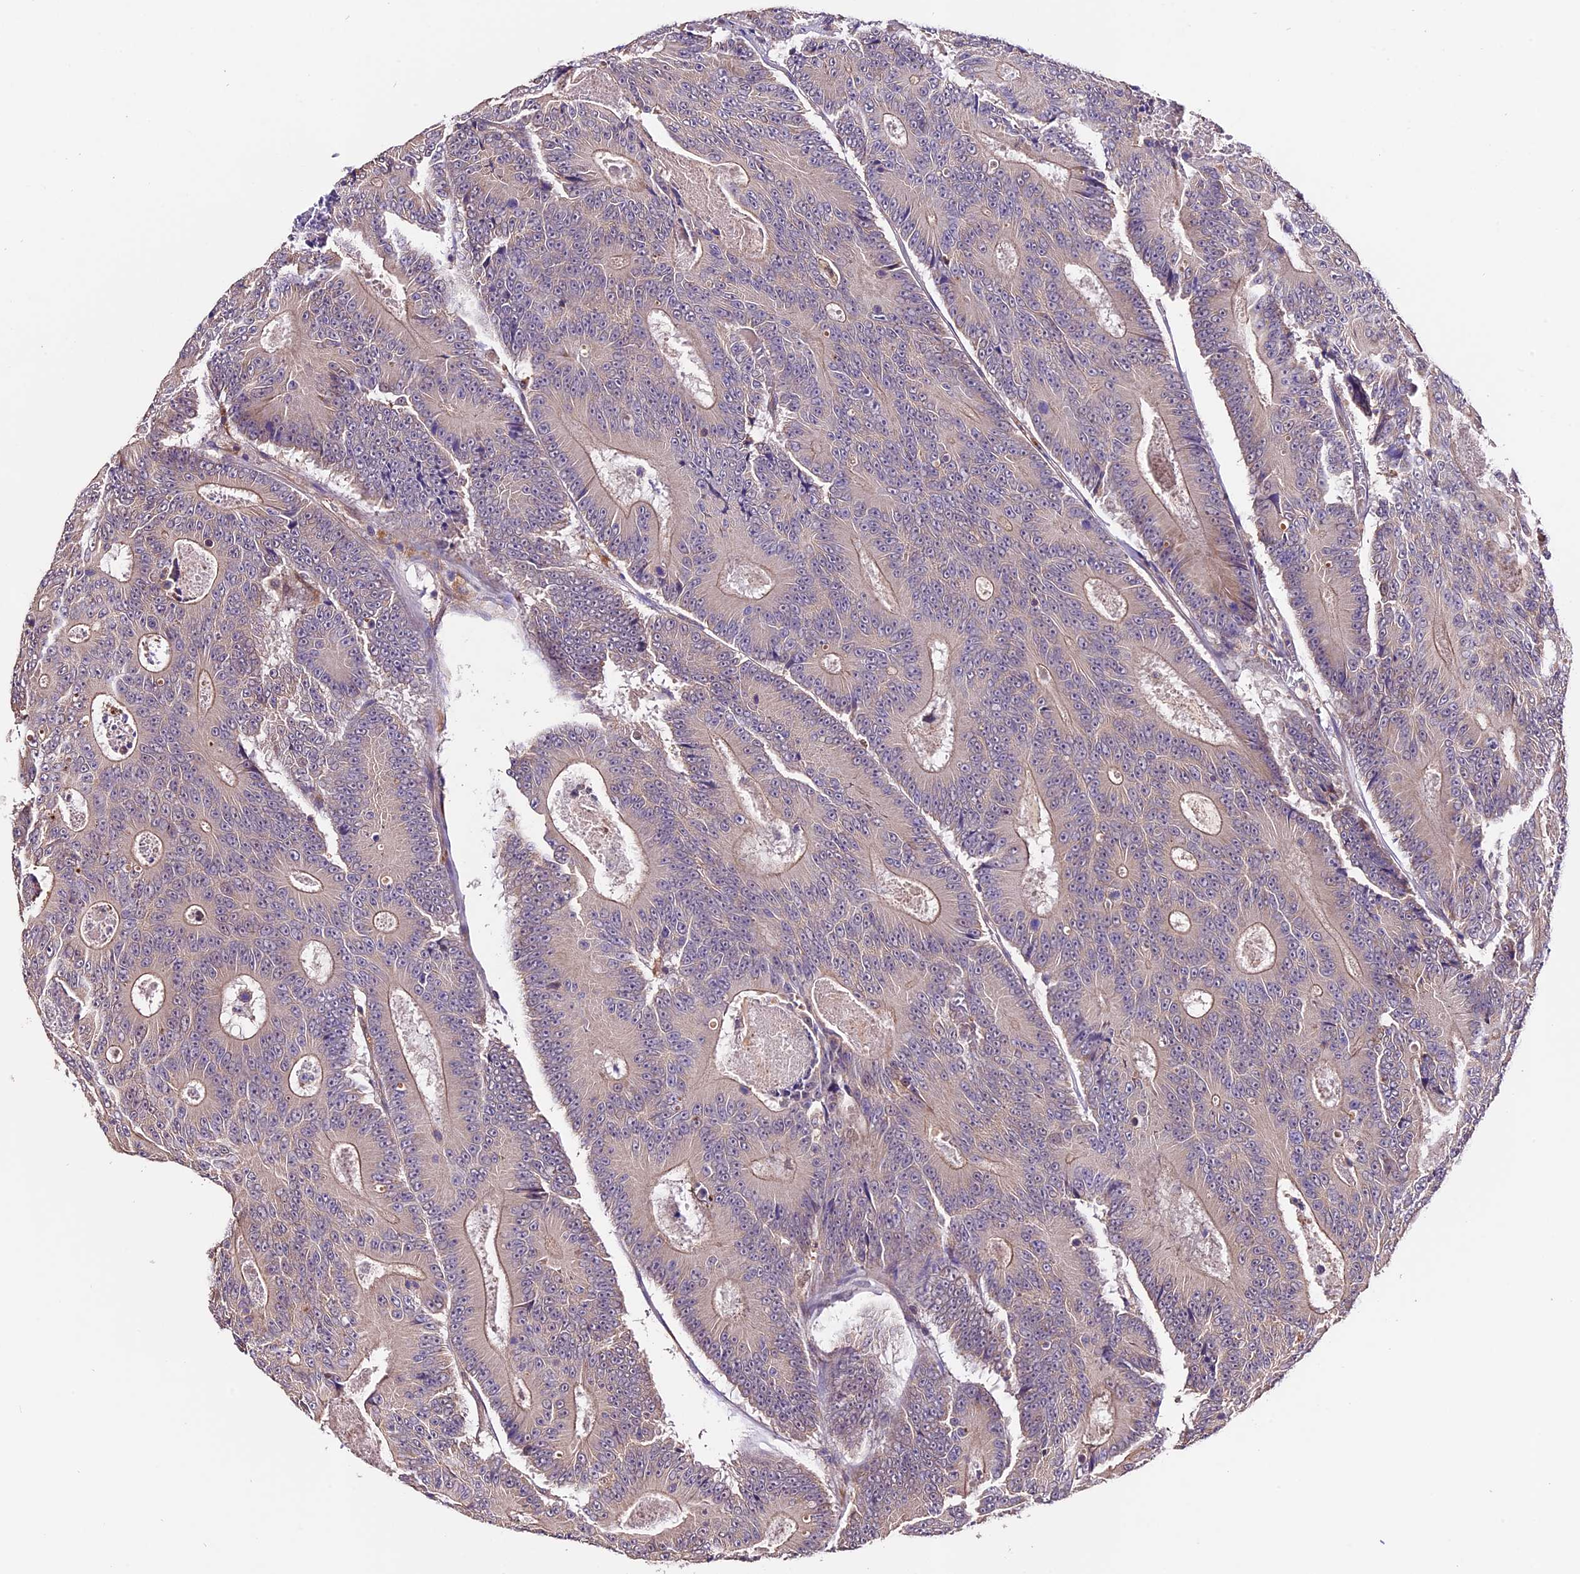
{"staining": {"intensity": "weak", "quantity": "<25%", "location": "cytoplasmic/membranous"}, "tissue": "colorectal cancer", "cell_type": "Tumor cells", "image_type": "cancer", "snomed": [{"axis": "morphology", "description": "Adenocarcinoma, NOS"}, {"axis": "topography", "description": "Colon"}], "caption": "DAB immunohistochemical staining of human colorectal adenocarcinoma displays no significant positivity in tumor cells.", "gene": "CES3", "patient": {"sex": "male", "age": 83}}